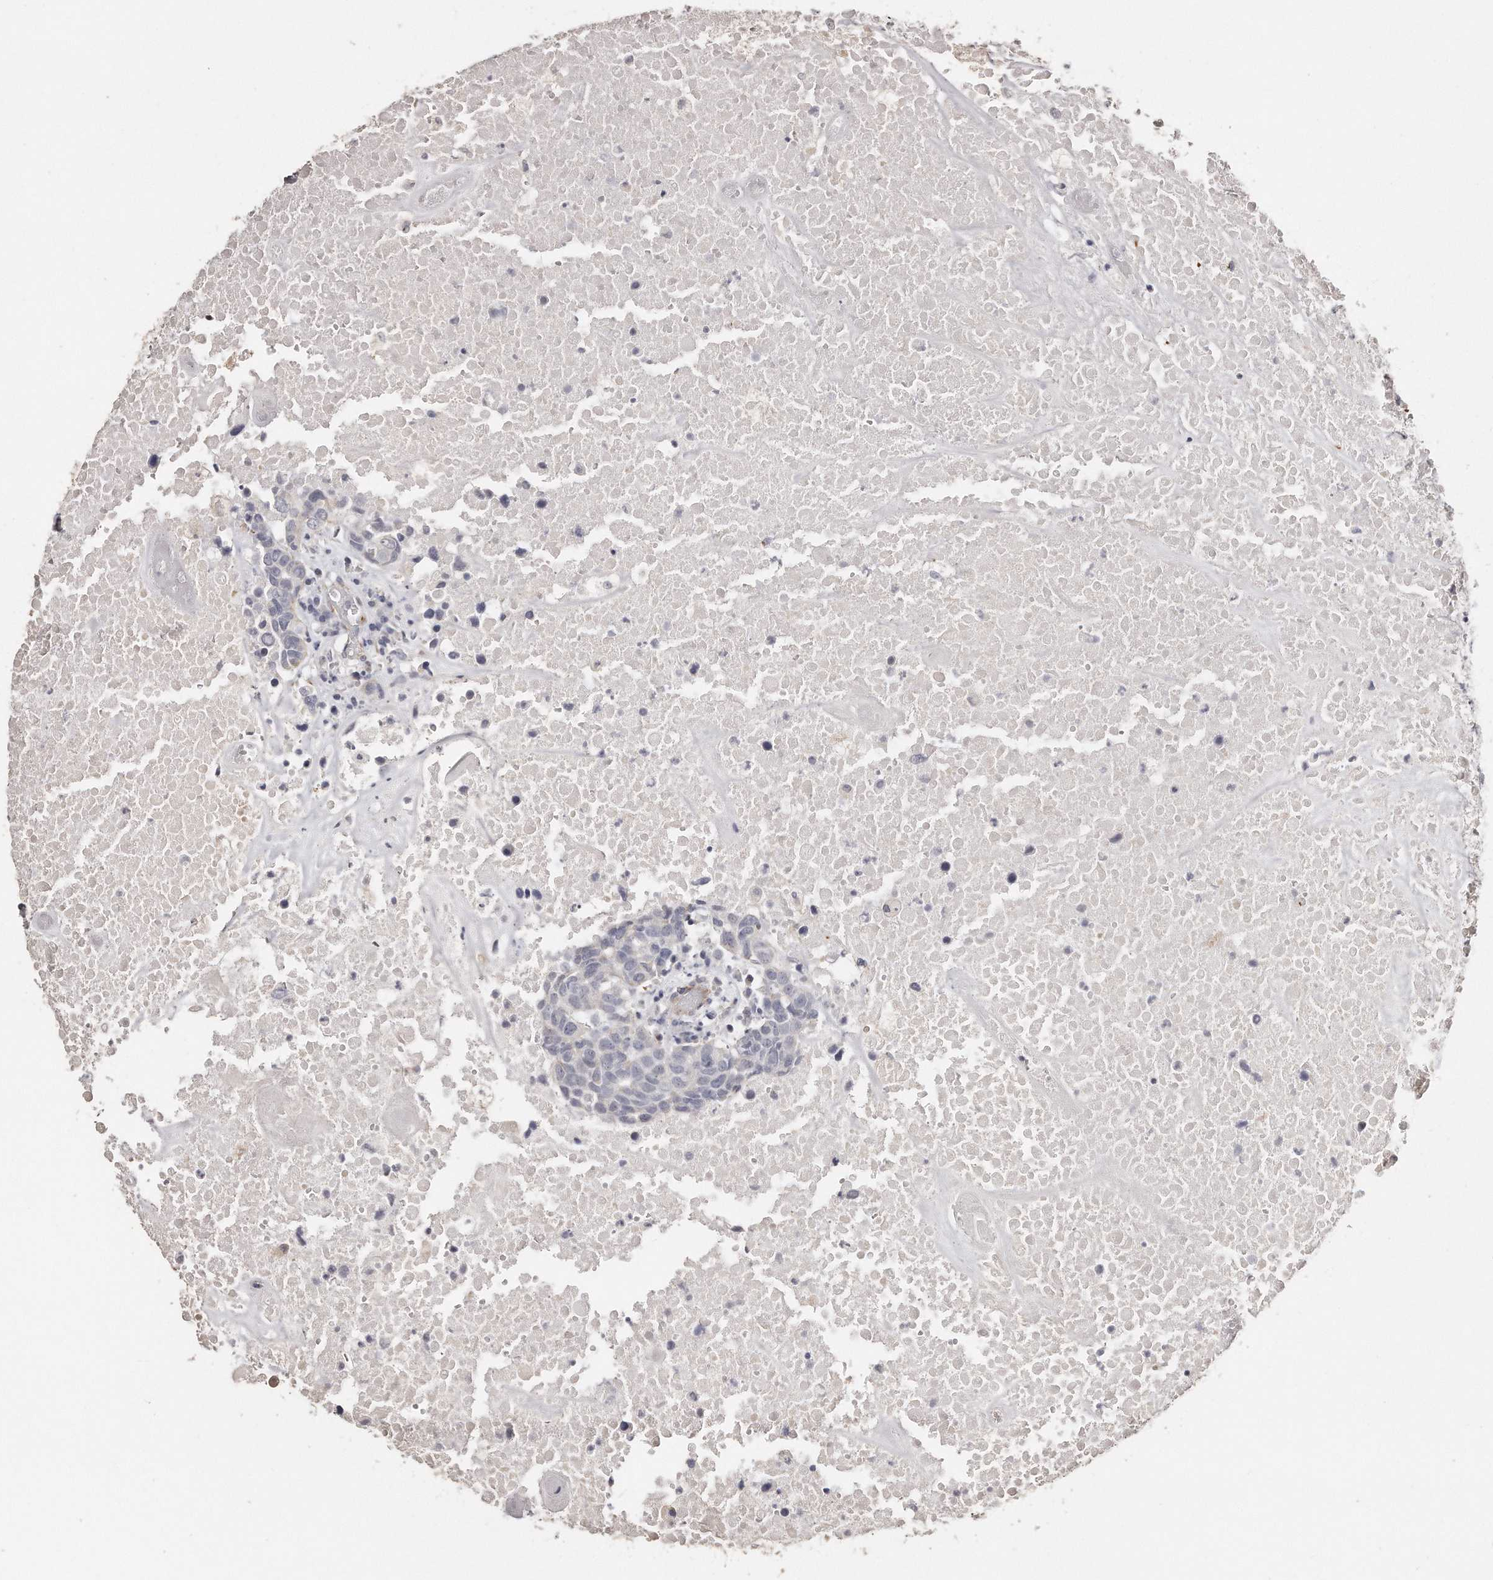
{"staining": {"intensity": "negative", "quantity": "none", "location": "none"}, "tissue": "head and neck cancer", "cell_type": "Tumor cells", "image_type": "cancer", "snomed": [{"axis": "morphology", "description": "Squamous cell carcinoma, NOS"}, {"axis": "topography", "description": "Head-Neck"}], "caption": "Immunohistochemistry (IHC) micrograph of neoplastic tissue: squamous cell carcinoma (head and neck) stained with DAB (3,3'-diaminobenzidine) reveals no significant protein staining in tumor cells. Brightfield microscopy of IHC stained with DAB (brown) and hematoxylin (blue), captured at high magnification.", "gene": "ZYG11A", "patient": {"sex": "male", "age": 66}}